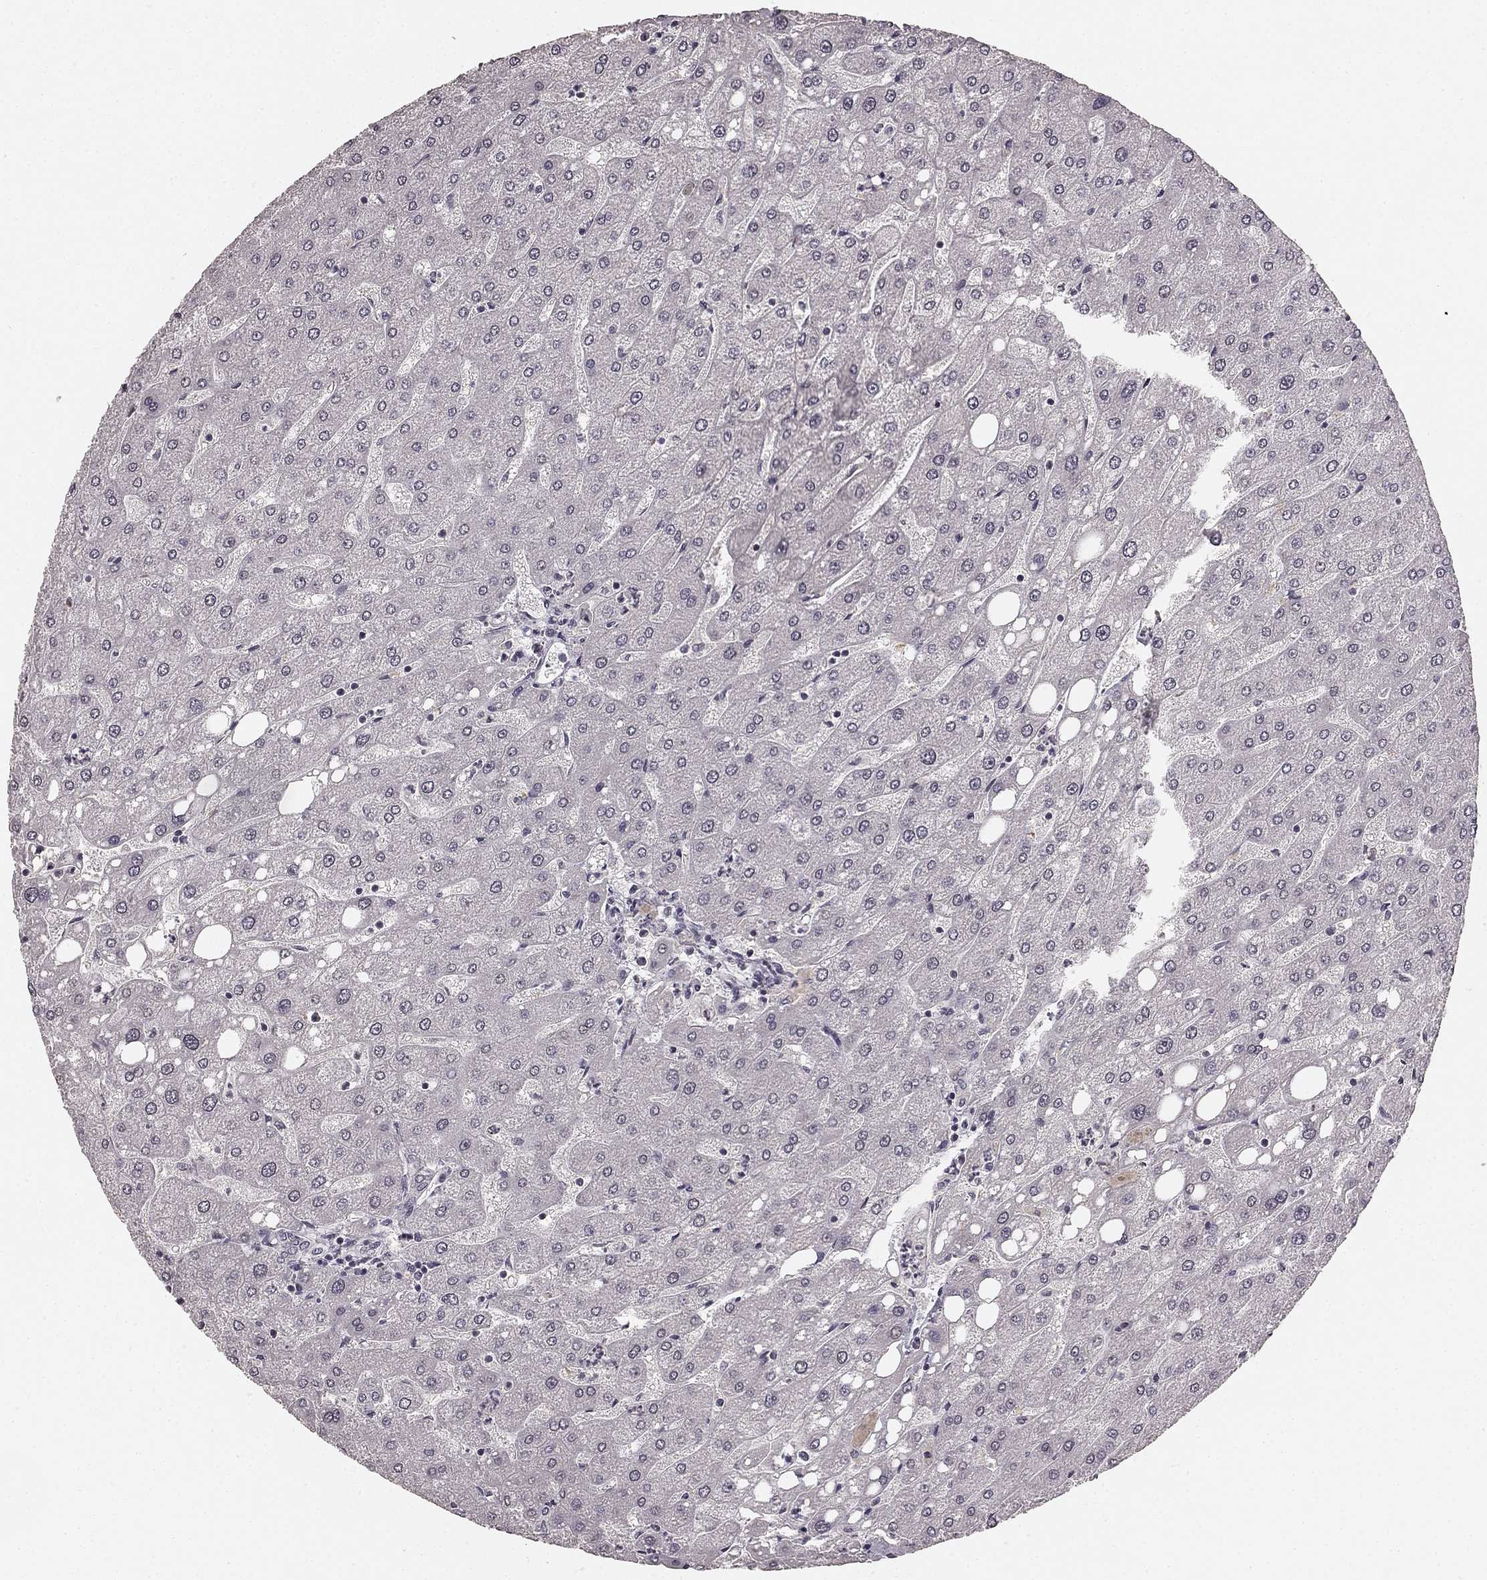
{"staining": {"intensity": "negative", "quantity": "none", "location": "none"}, "tissue": "liver", "cell_type": "Cholangiocytes", "image_type": "normal", "snomed": [{"axis": "morphology", "description": "Normal tissue, NOS"}, {"axis": "topography", "description": "Liver"}], "caption": "DAB immunohistochemical staining of unremarkable liver exhibits no significant staining in cholangiocytes. (DAB (3,3'-diaminobenzidine) immunohistochemistry (IHC), high magnification).", "gene": "HCN4", "patient": {"sex": "male", "age": 67}}